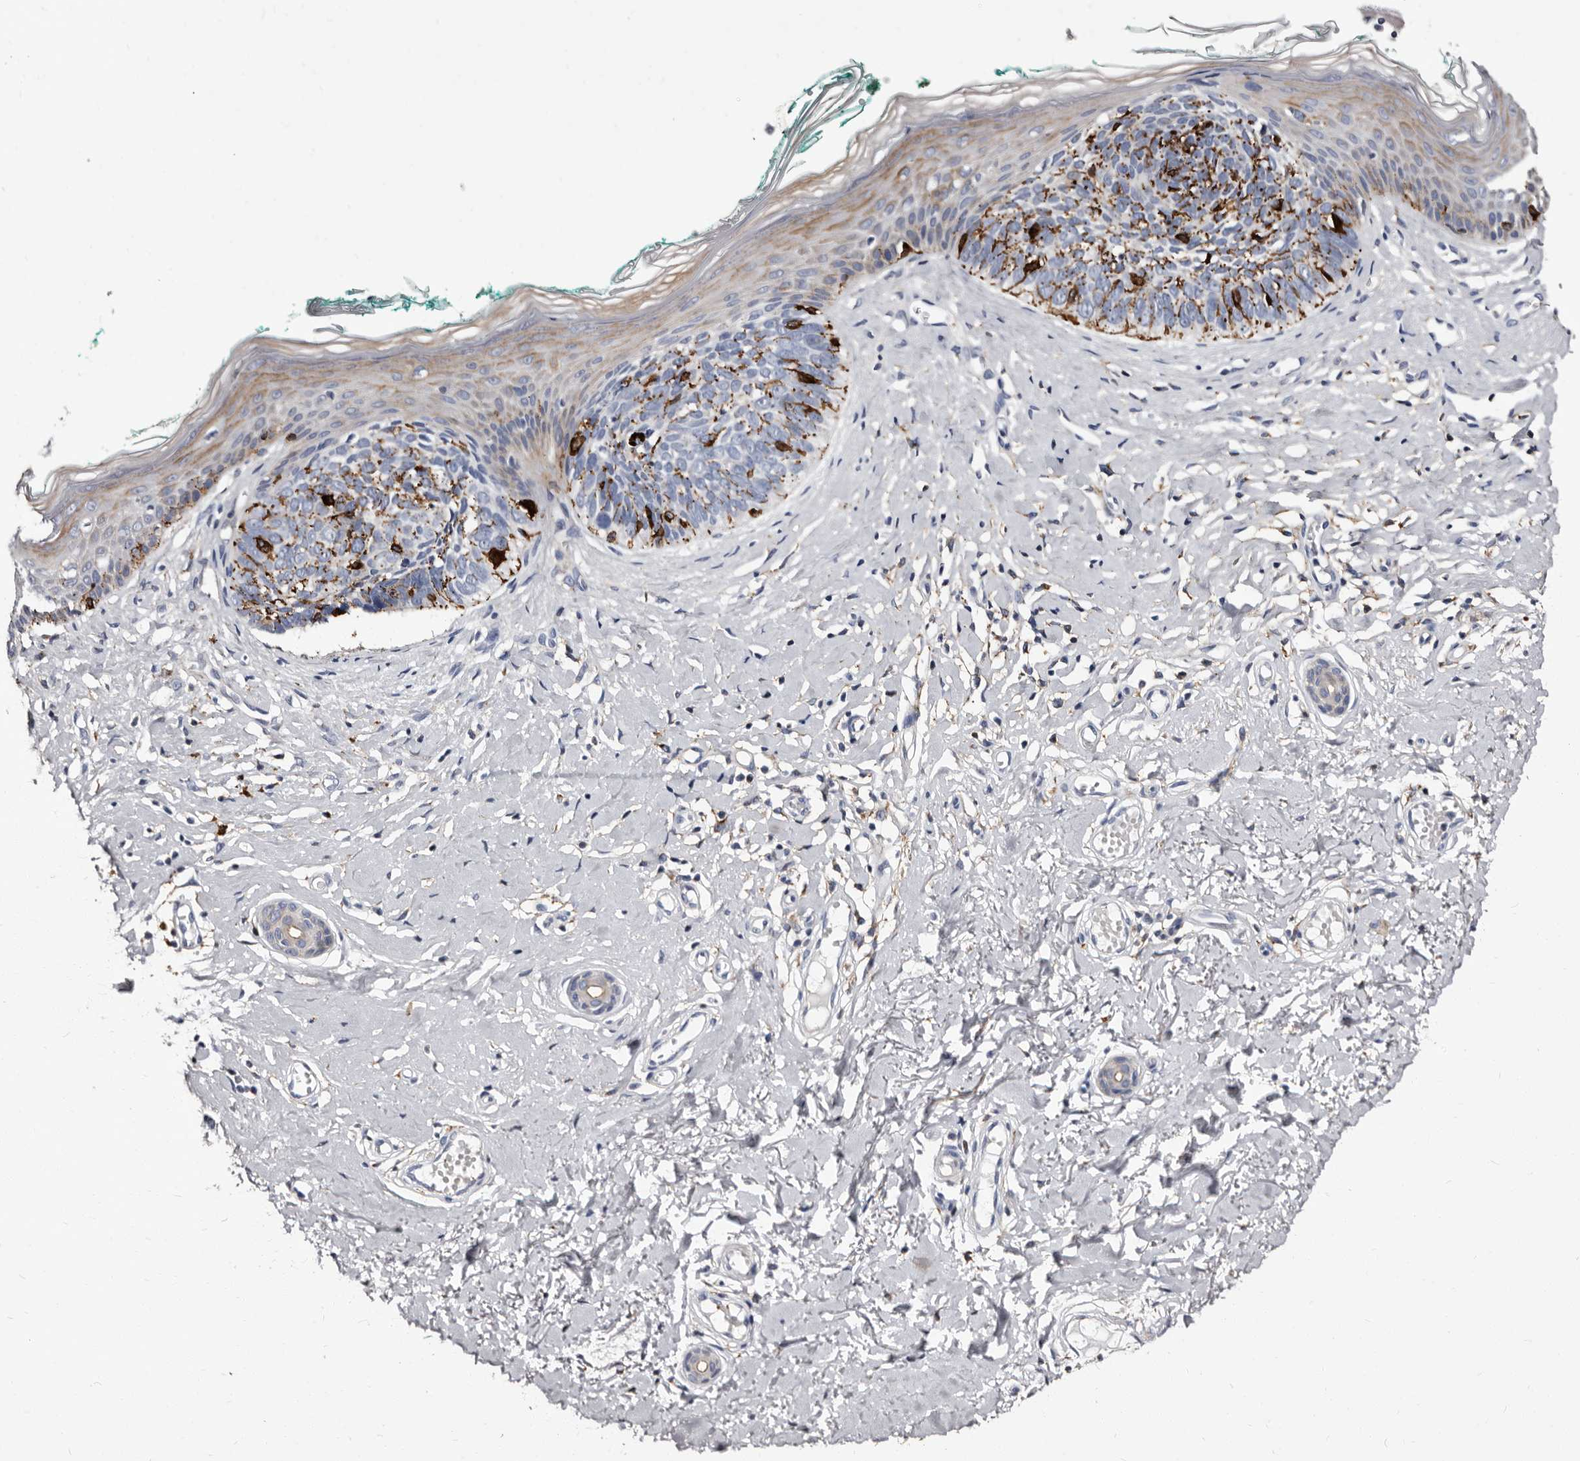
{"staining": {"intensity": "strong", "quantity": "<25%", "location": "cytoplasmic/membranous"}, "tissue": "skin cancer", "cell_type": "Tumor cells", "image_type": "cancer", "snomed": [{"axis": "morphology", "description": "Basal cell carcinoma"}, {"axis": "topography", "description": "Skin"}], "caption": "Immunohistochemical staining of human skin cancer (basal cell carcinoma) displays strong cytoplasmic/membranous protein expression in approximately <25% of tumor cells.", "gene": "AUNIP", "patient": {"sex": "male", "age": 48}}